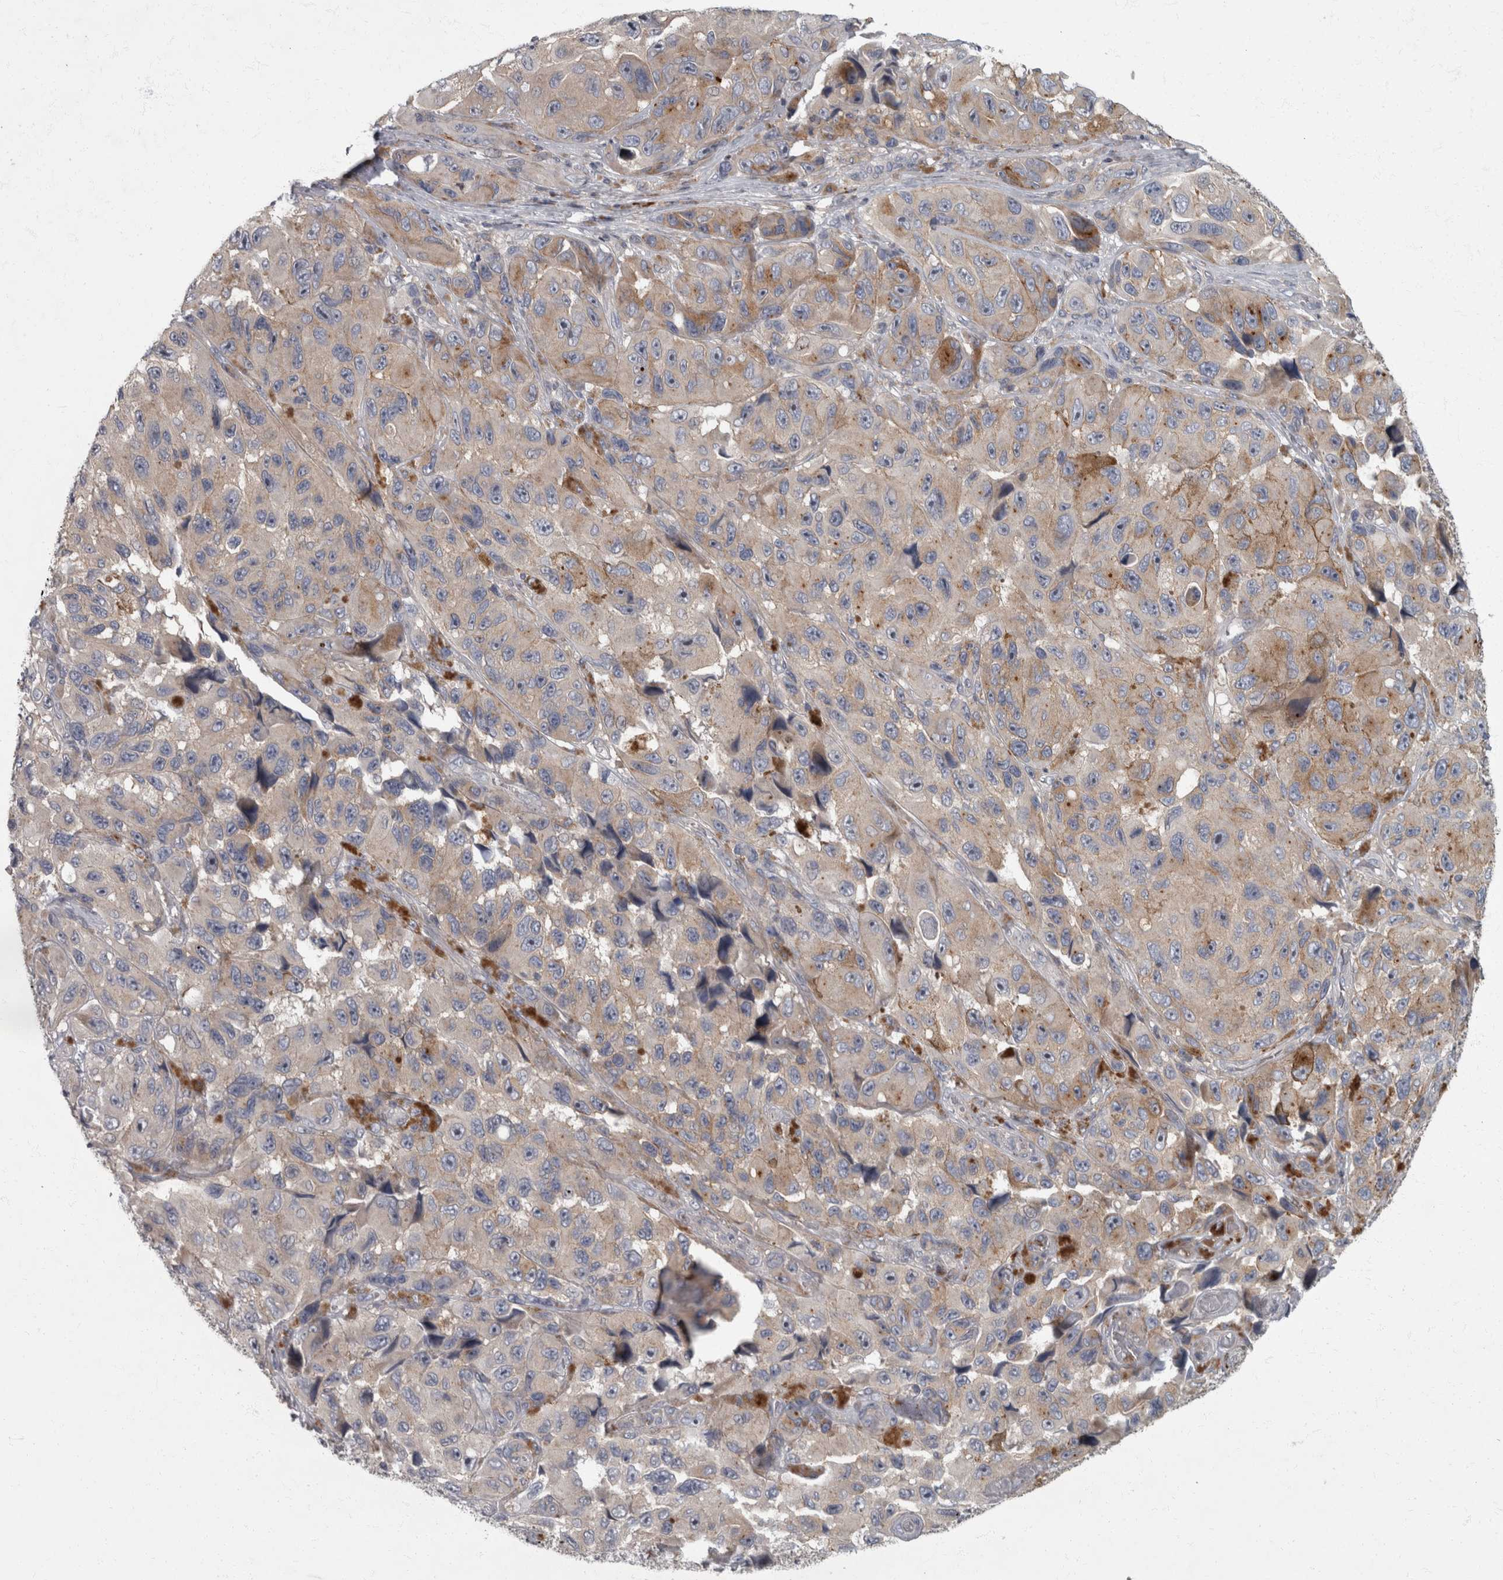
{"staining": {"intensity": "moderate", "quantity": "<25%", "location": "cytoplasmic/membranous"}, "tissue": "melanoma", "cell_type": "Tumor cells", "image_type": "cancer", "snomed": [{"axis": "morphology", "description": "Malignant melanoma, NOS"}, {"axis": "topography", "description": "Skin"}], "caption": "Brown immunohistochemical staining in melanoma demonstrates moderate cytoplasmic/membranous positivity in about <25% of tumor cells. (DAB IHC with brightfield microscopy, high magnification).", "gene": "CDC42BPG", "patient": {"sex": "female", "age": 73}}